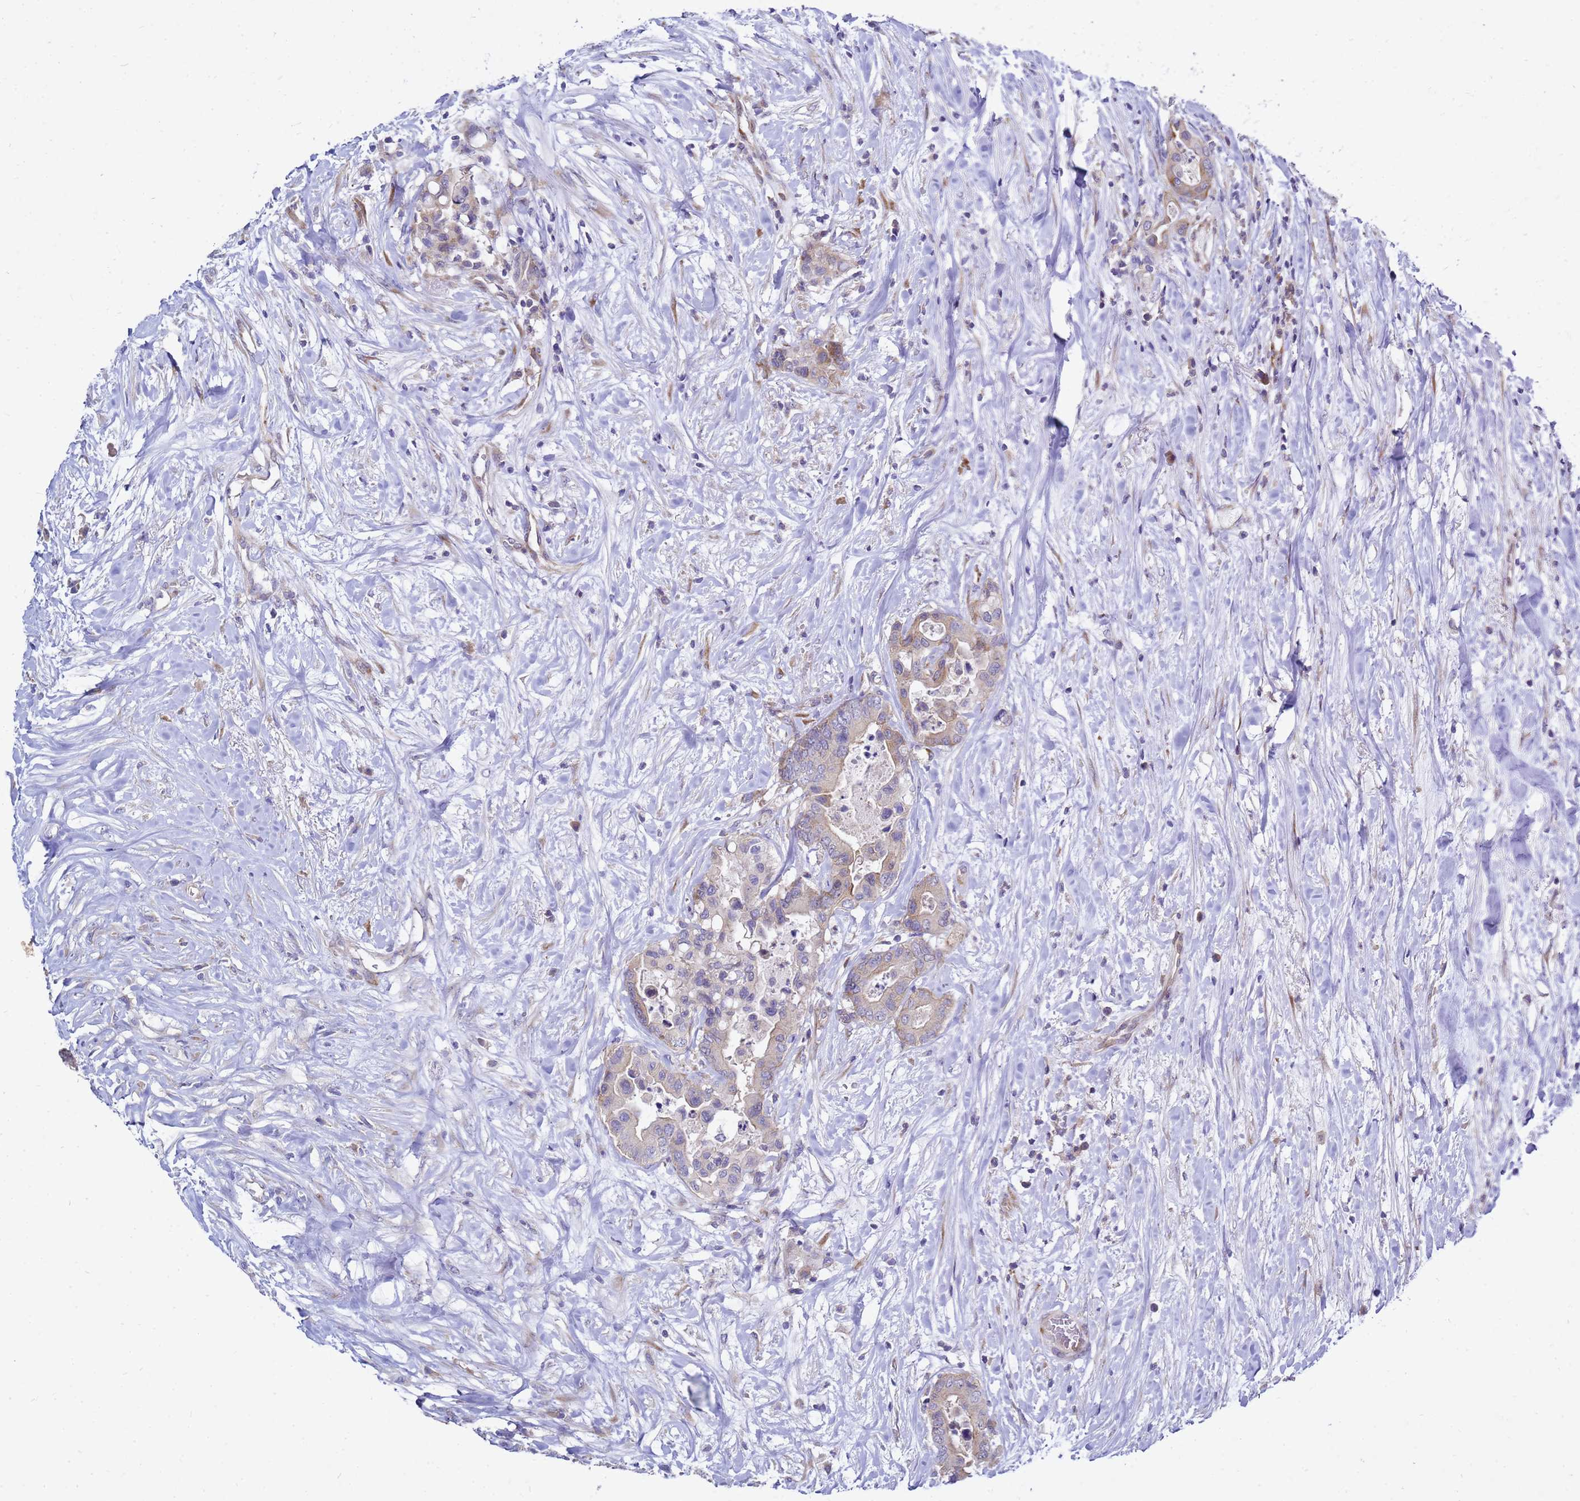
{"staining": {"intensity": "weak", "quantity": "<25%", "location": "cytoplasmic/membranous"}, "tissue": "colorectal cancer", "cell_type": "Tumor cells", "image_type": "cancer", "snomed": [{"axis": "morphology", "description": "Normal tissue, NOS"}, {"axis": "morphology", "description": "Adenocarcinoma, NOS"}, {"axis": "topography", "description": "Colon"}], "caption": "DAB immunohistochemical staining of human colorectal cancer demonstrates no significant staining in tumor cells.", "gene": "MON1B", "patient": {"sex": "male", "age": 82}}